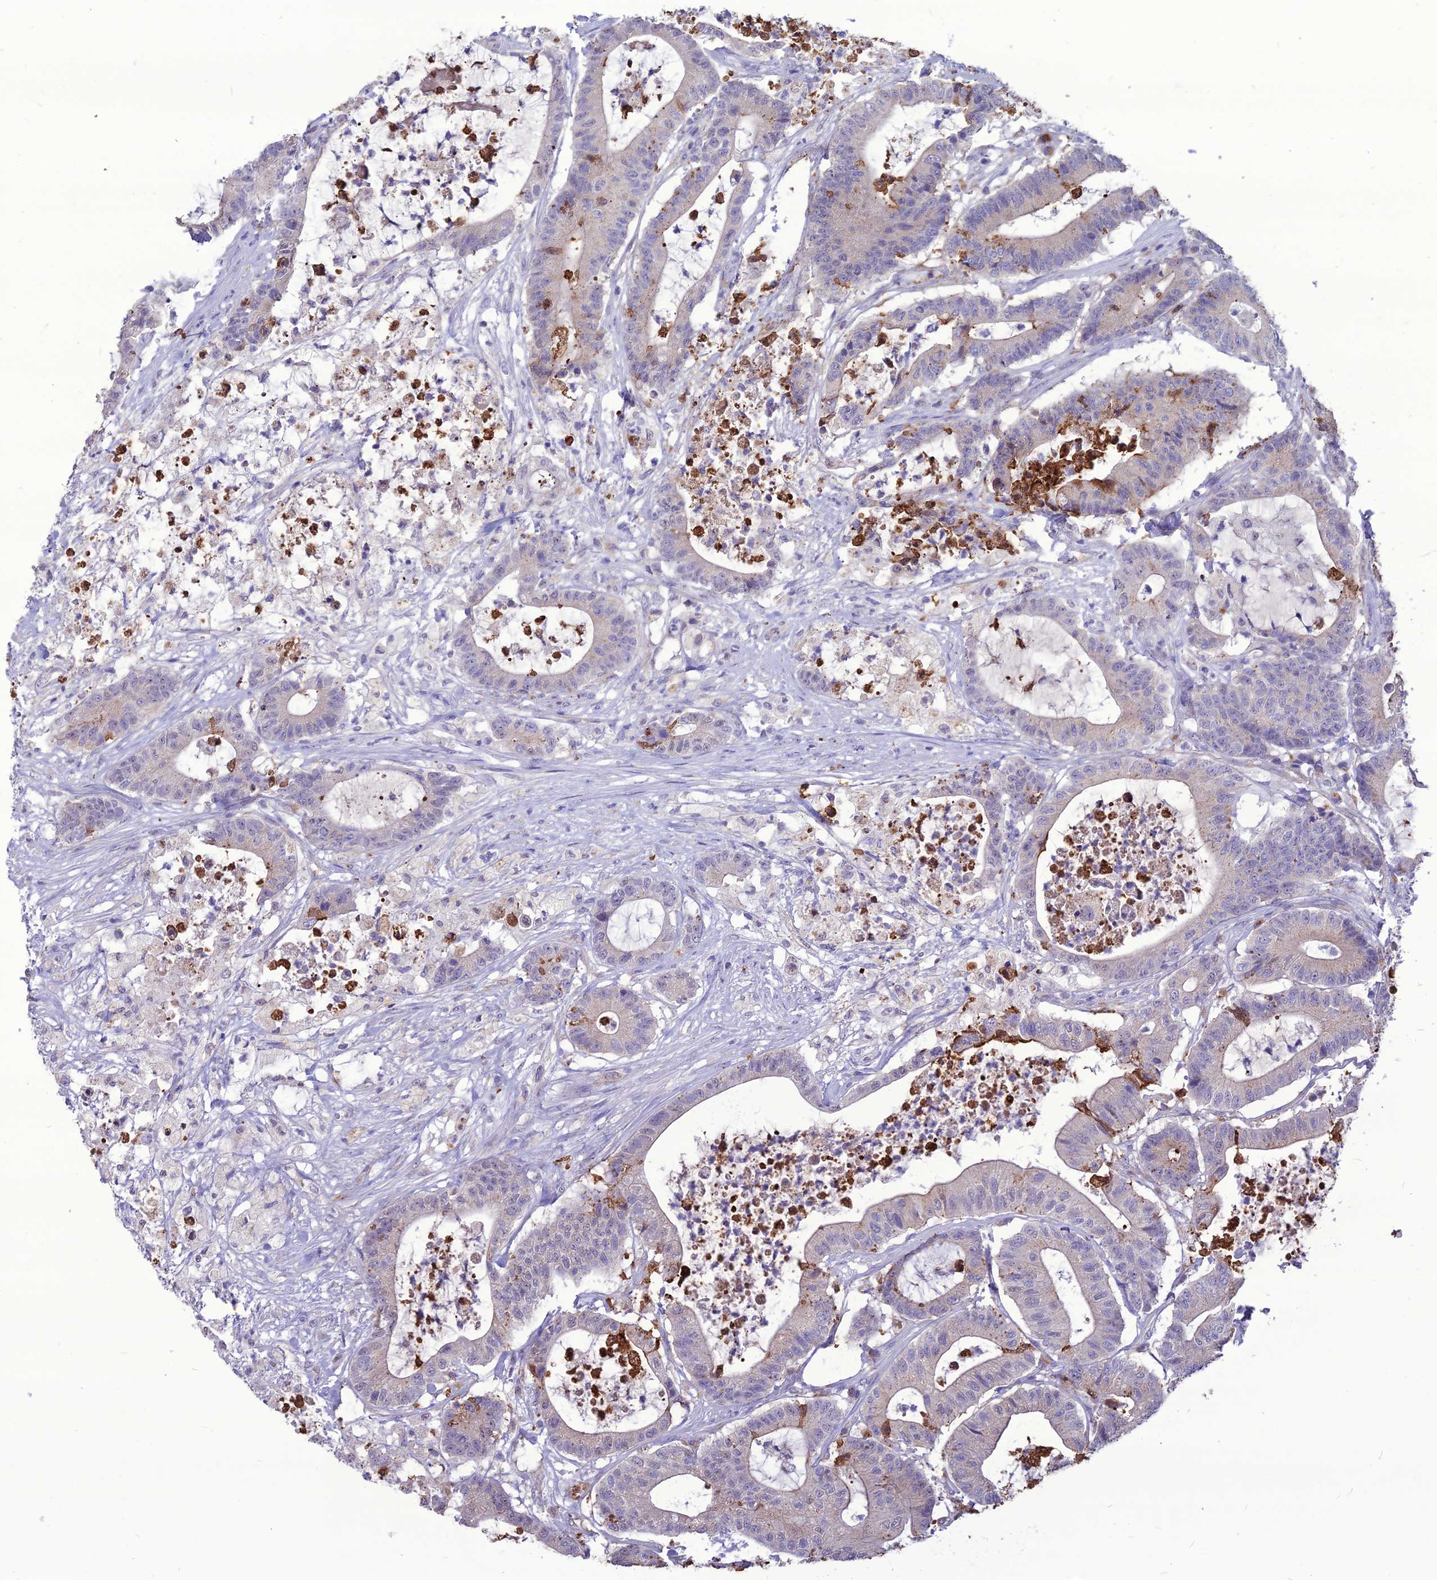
{"staining": {"intensity": "negative", "quantity": "none", "location": "none"}, "tissue": "colorectal cancer", "cell_type": "Tumor cells", "image_type": "cancer", "snomed": [{"axis": "morphology", "description": "Adenocarcinoma, NOS"}, {"axis": "topography", "description": "Colon"}], "caption": "Tumor cells are negative for protein expression in human colorectal cancer (adenocarcinoma).", "gene": "PCED1B", "patient": {"sex": "female", "age": 84}}